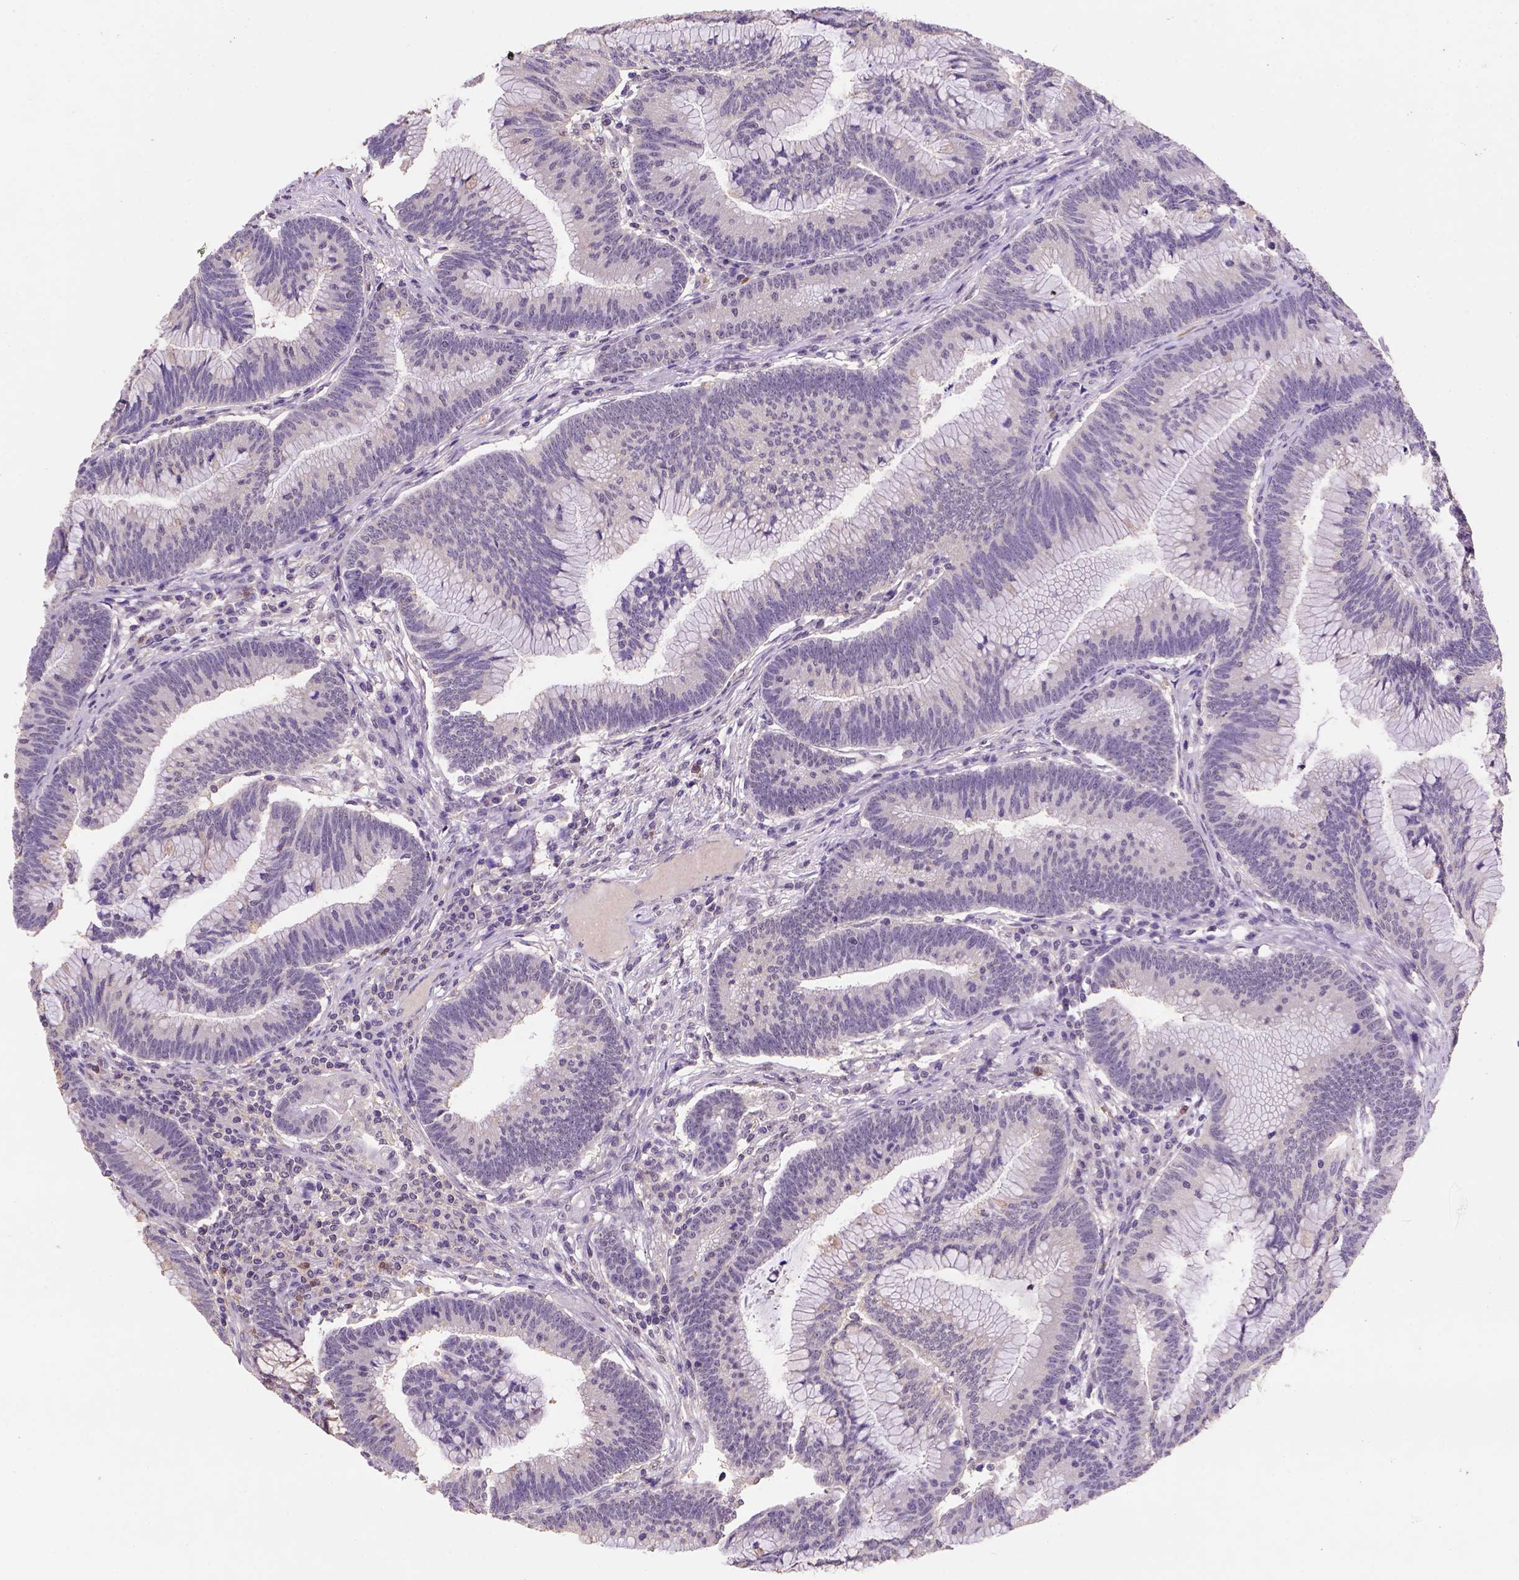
{"staining": {"intensity": "weak", "quantity": "<25%", "location": "nuclear"}, "tissue": "colorectal cancer", "cell_type": "Tumor cells", "image_type": "cancer", "snomed": [{"axis": "morphology", "description": "Adenocarcinoma, NOS"}, {"axis": "topography", "description": "Colon"}], "caption": "Immunohistochemical staining of human colorectal cancer (adenocarcinoma) reveals no significant staining in tumor cells. (IHC, brightfield microscopy, high magnification).", "gene": "SCML4", "patient": {"sex": "female", "age": 78}}